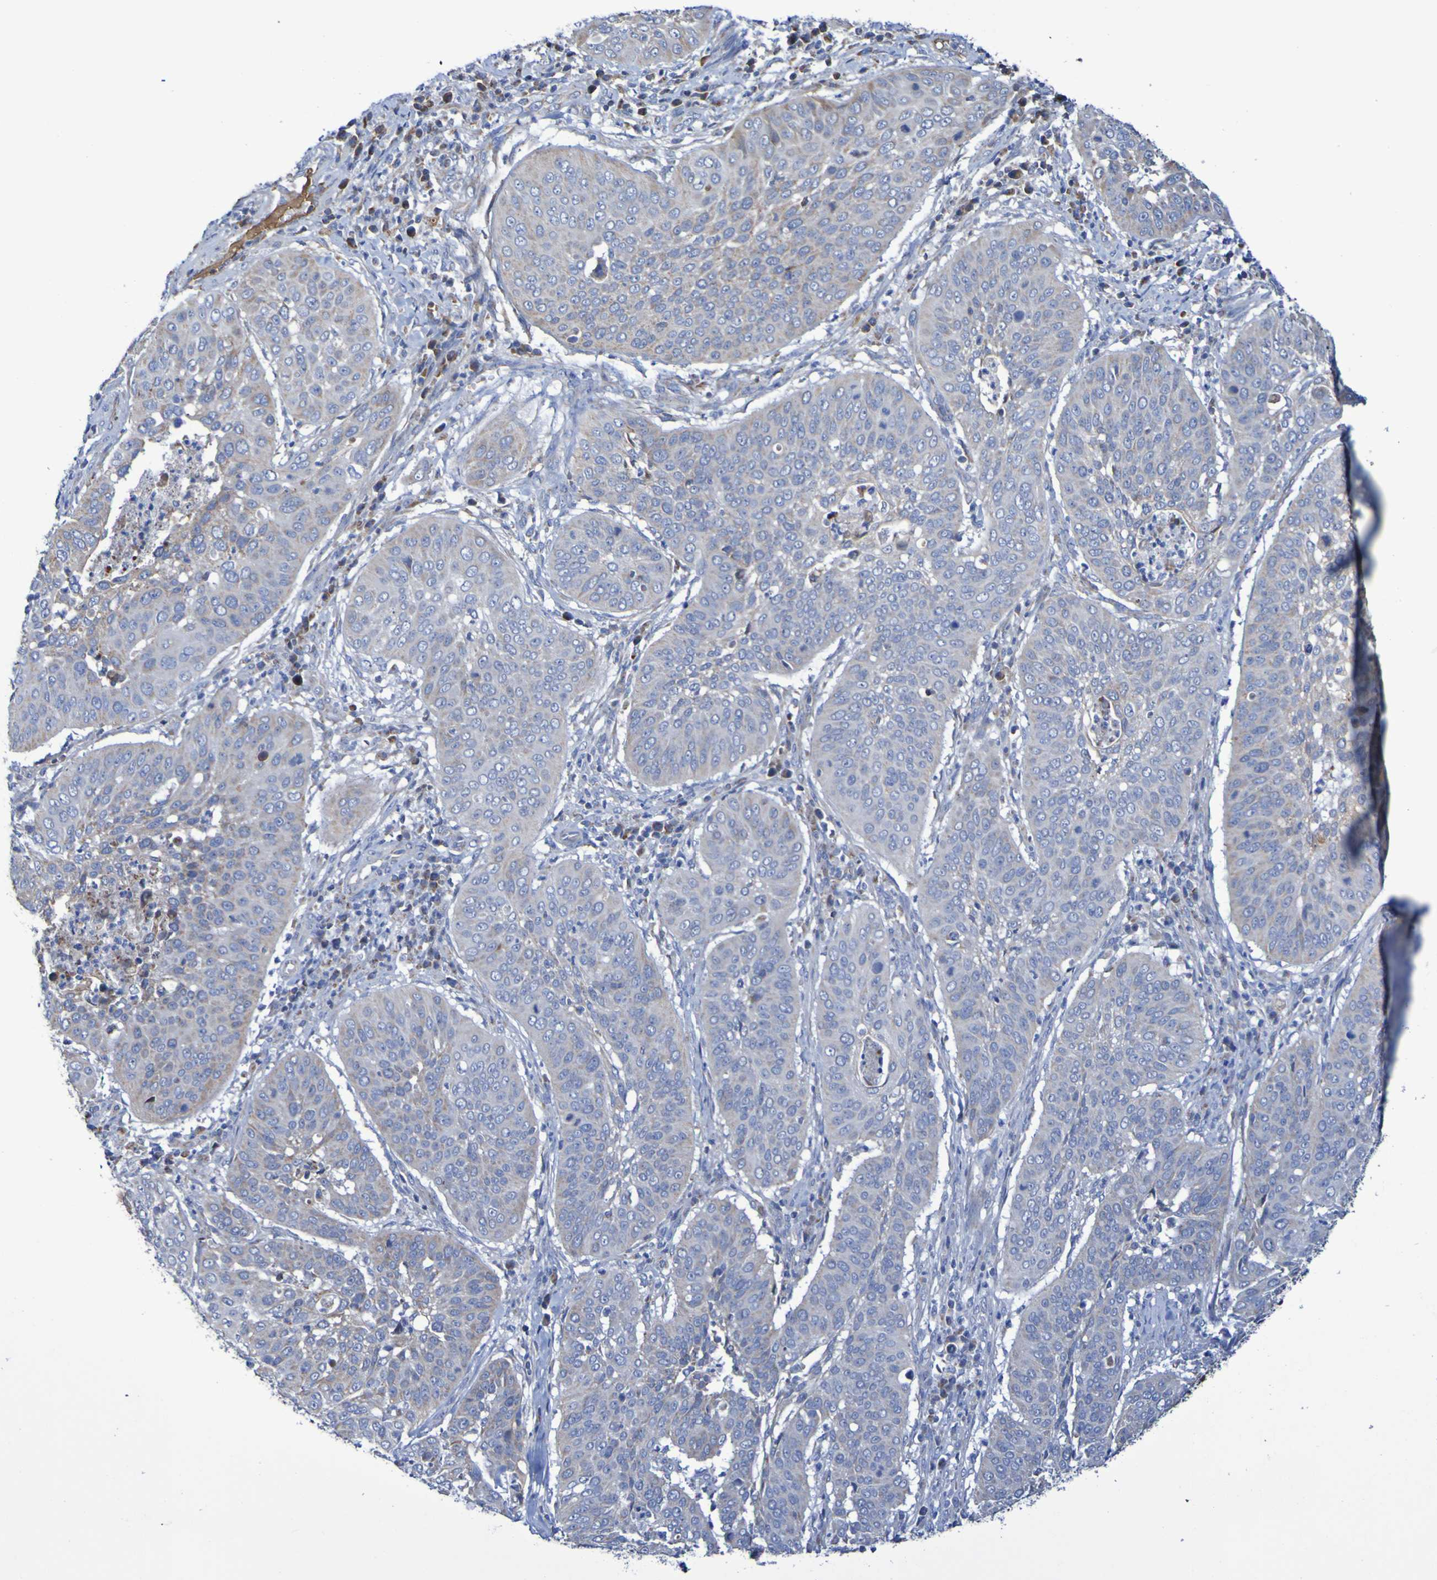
{"staining": {"intensity": "weak", "quantity": "25%-75%", "location": "cytoplasmic/membranous"}, "tissue": "cervical cancer", "cell_type": "Tumor cells", "image_type": "cancer", "snomed": [{"axis": "morphology", "description": "Normal tissue, NOS"}, {"axis": "morphology", "description": "Squamous cell carcinoma, NOS"}, {"axis": "topography", "description": "Cervix"}], "caption": "A low amount of weak cytoplasmic/membranous staining is present in about 25%-75% of tumor cells in squamous cell carcinoma (cervical) tissue.", "gene": "CNTN2", "patient": {"sex": "female", "age": 39}}